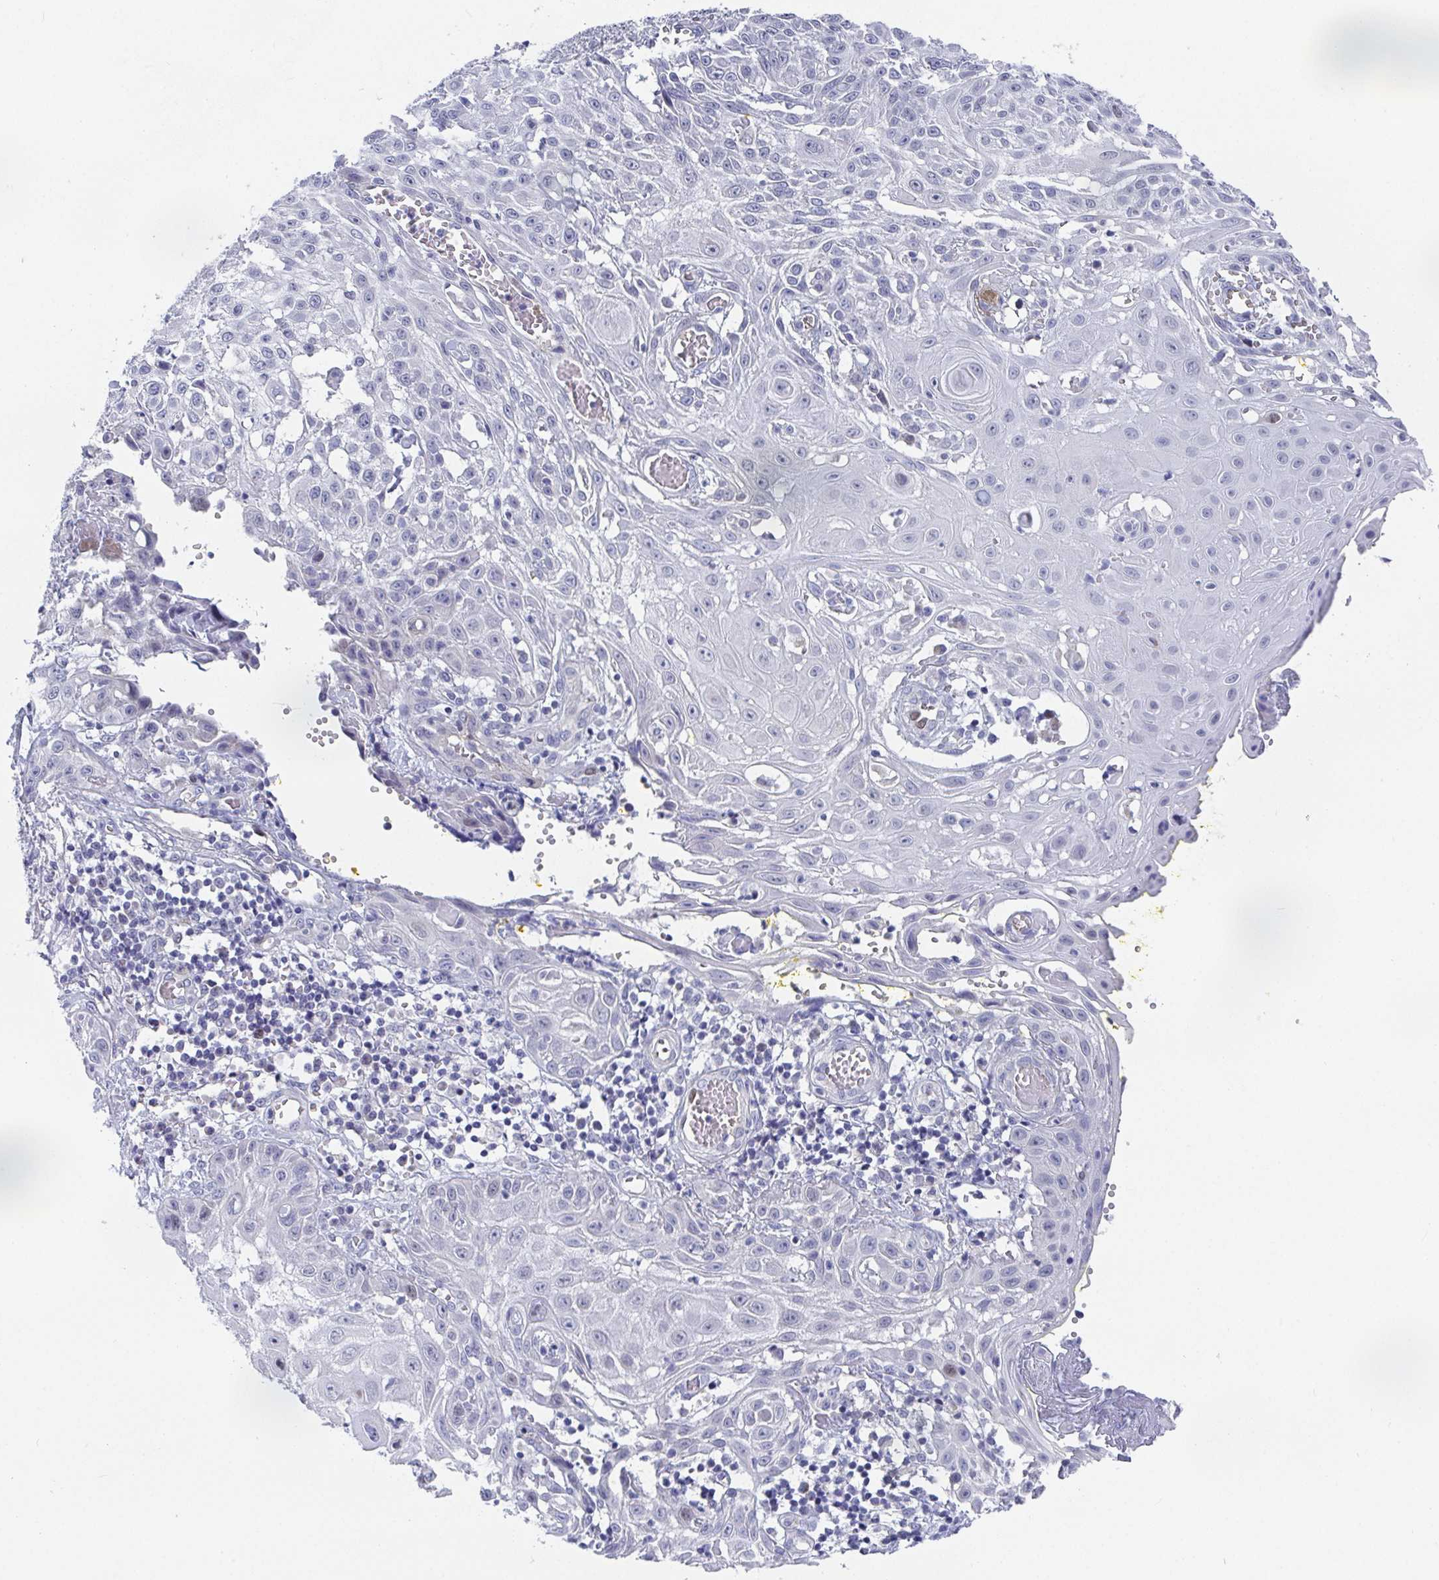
{"staining": {"intensity": "negative", "quantity": "none", "location": "none"}, "tissue": "skin cancer", "cell_type": "Tumor cells", "image_type": "cancer", "snomed": [{"axis": "morphology", "description": "Squamous cell carcinoma, NOS"}, {"axis": "topography", "description": "Skin"}, {"axis": "topography", "description": "Vulva"}], "caption": "Squamous cell carcinoma (skin) was stained to show a protein in brown. There is no significant positivity in tumor cells.", "gene": "ATP5F1C", "patient": {"sex": "female", "age": 71}}